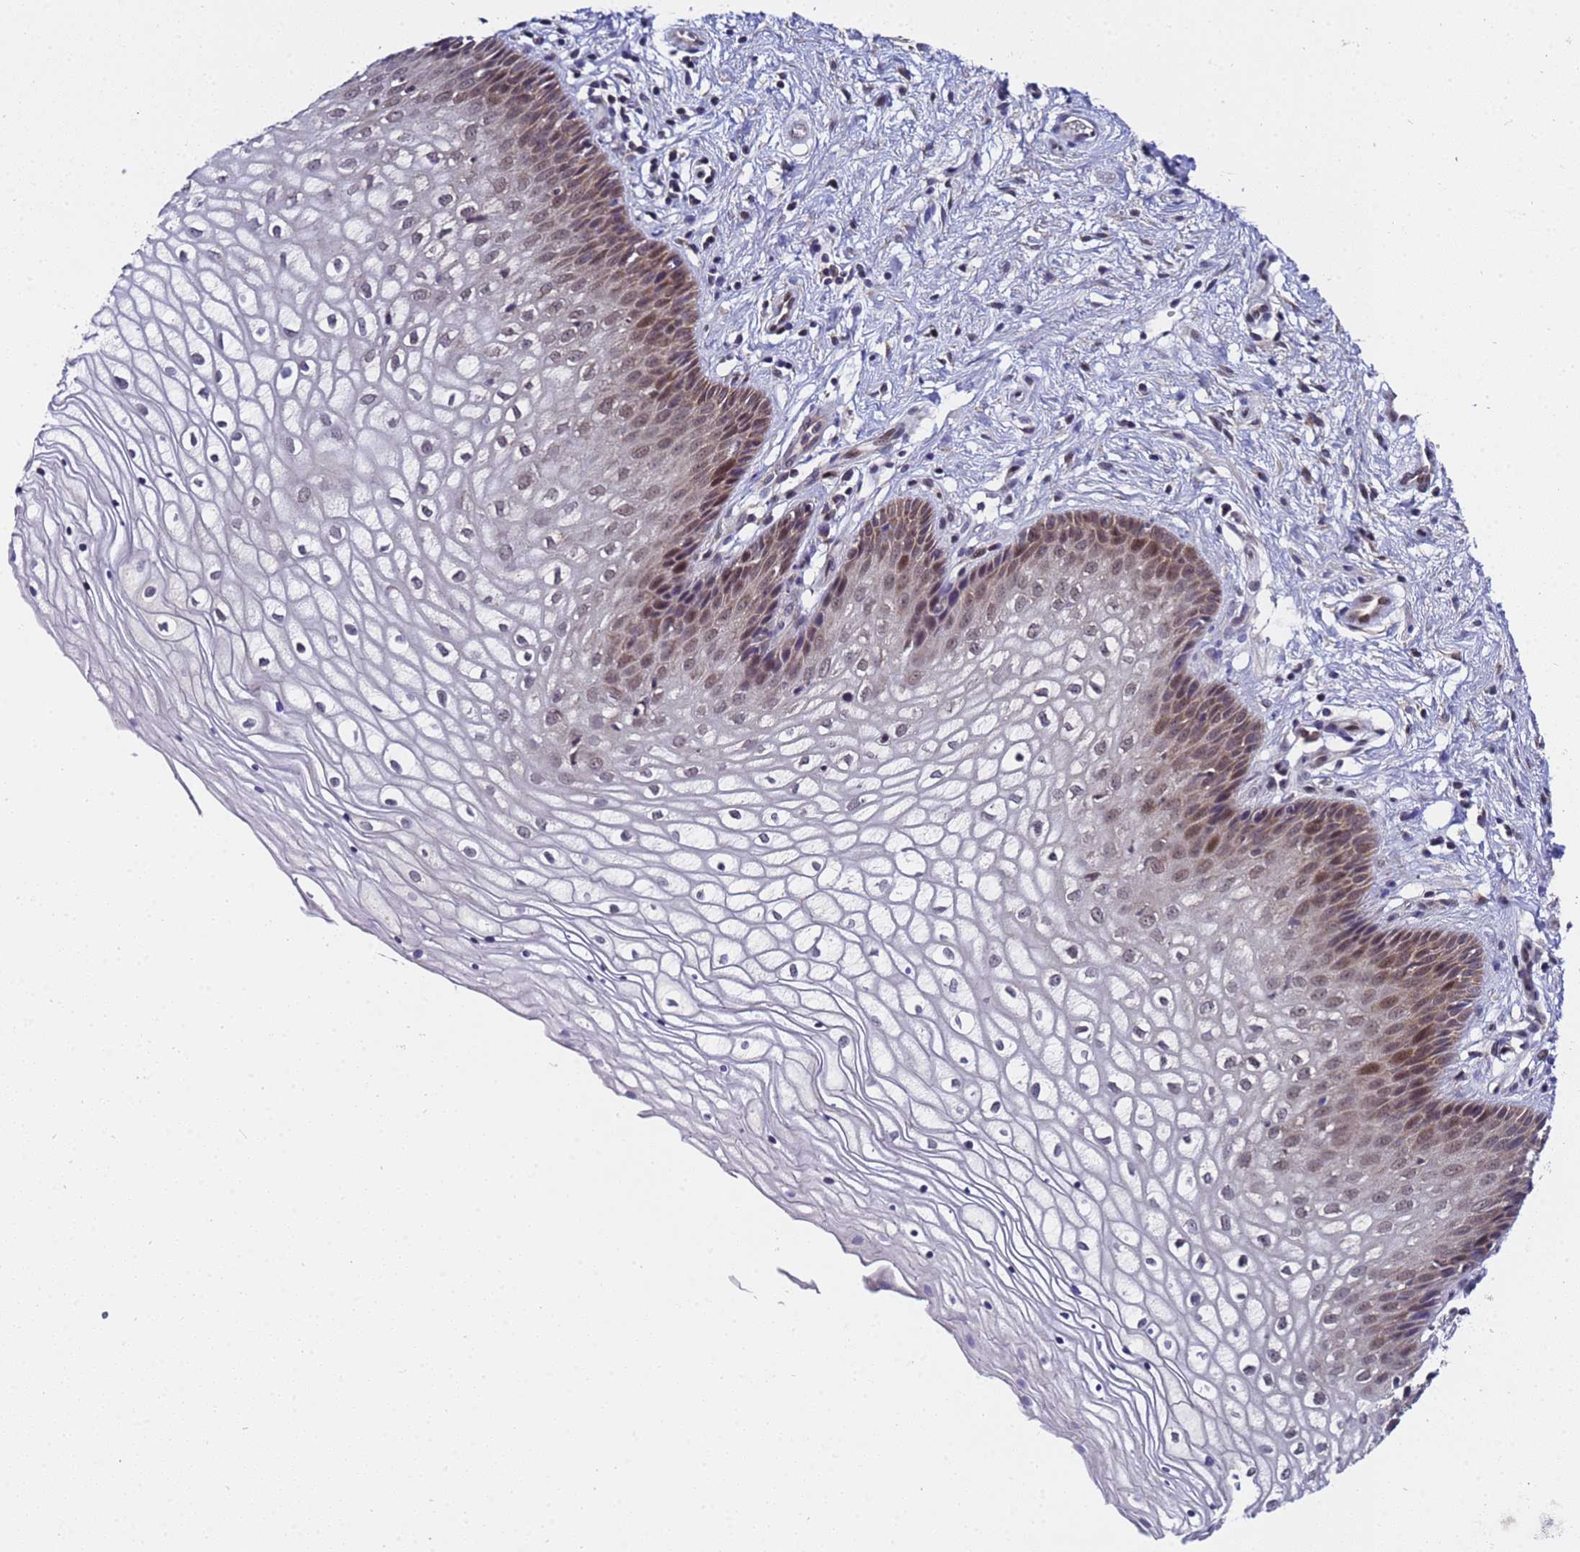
{"staining": {"intensity": "moderate", "quantity": "<25%", "location": "cytoplasmic/membranous,nuclear"}, "tissue": "vagina", "cell_type": "Squamous epithelial cells", "image_type": "normal", "snomed": [{"axis": "morphology", "description": "Normal tissue, NOS"}, {"axis": "topography", "description": "Vagina"}], "caption": "A brown stain highlights moderate cytoplasmic/membranous,nuclear positivity of a protein in squamous epithelial cells of benign vagina. The staining was performed using DAB (3,3'-diaminobenzidine), with brown indicating positive protein expression. Nuclei are stained blue with hematoxylin.", "gene": "ANAPC13", "patient": {"sex": "female", "age": 34}}